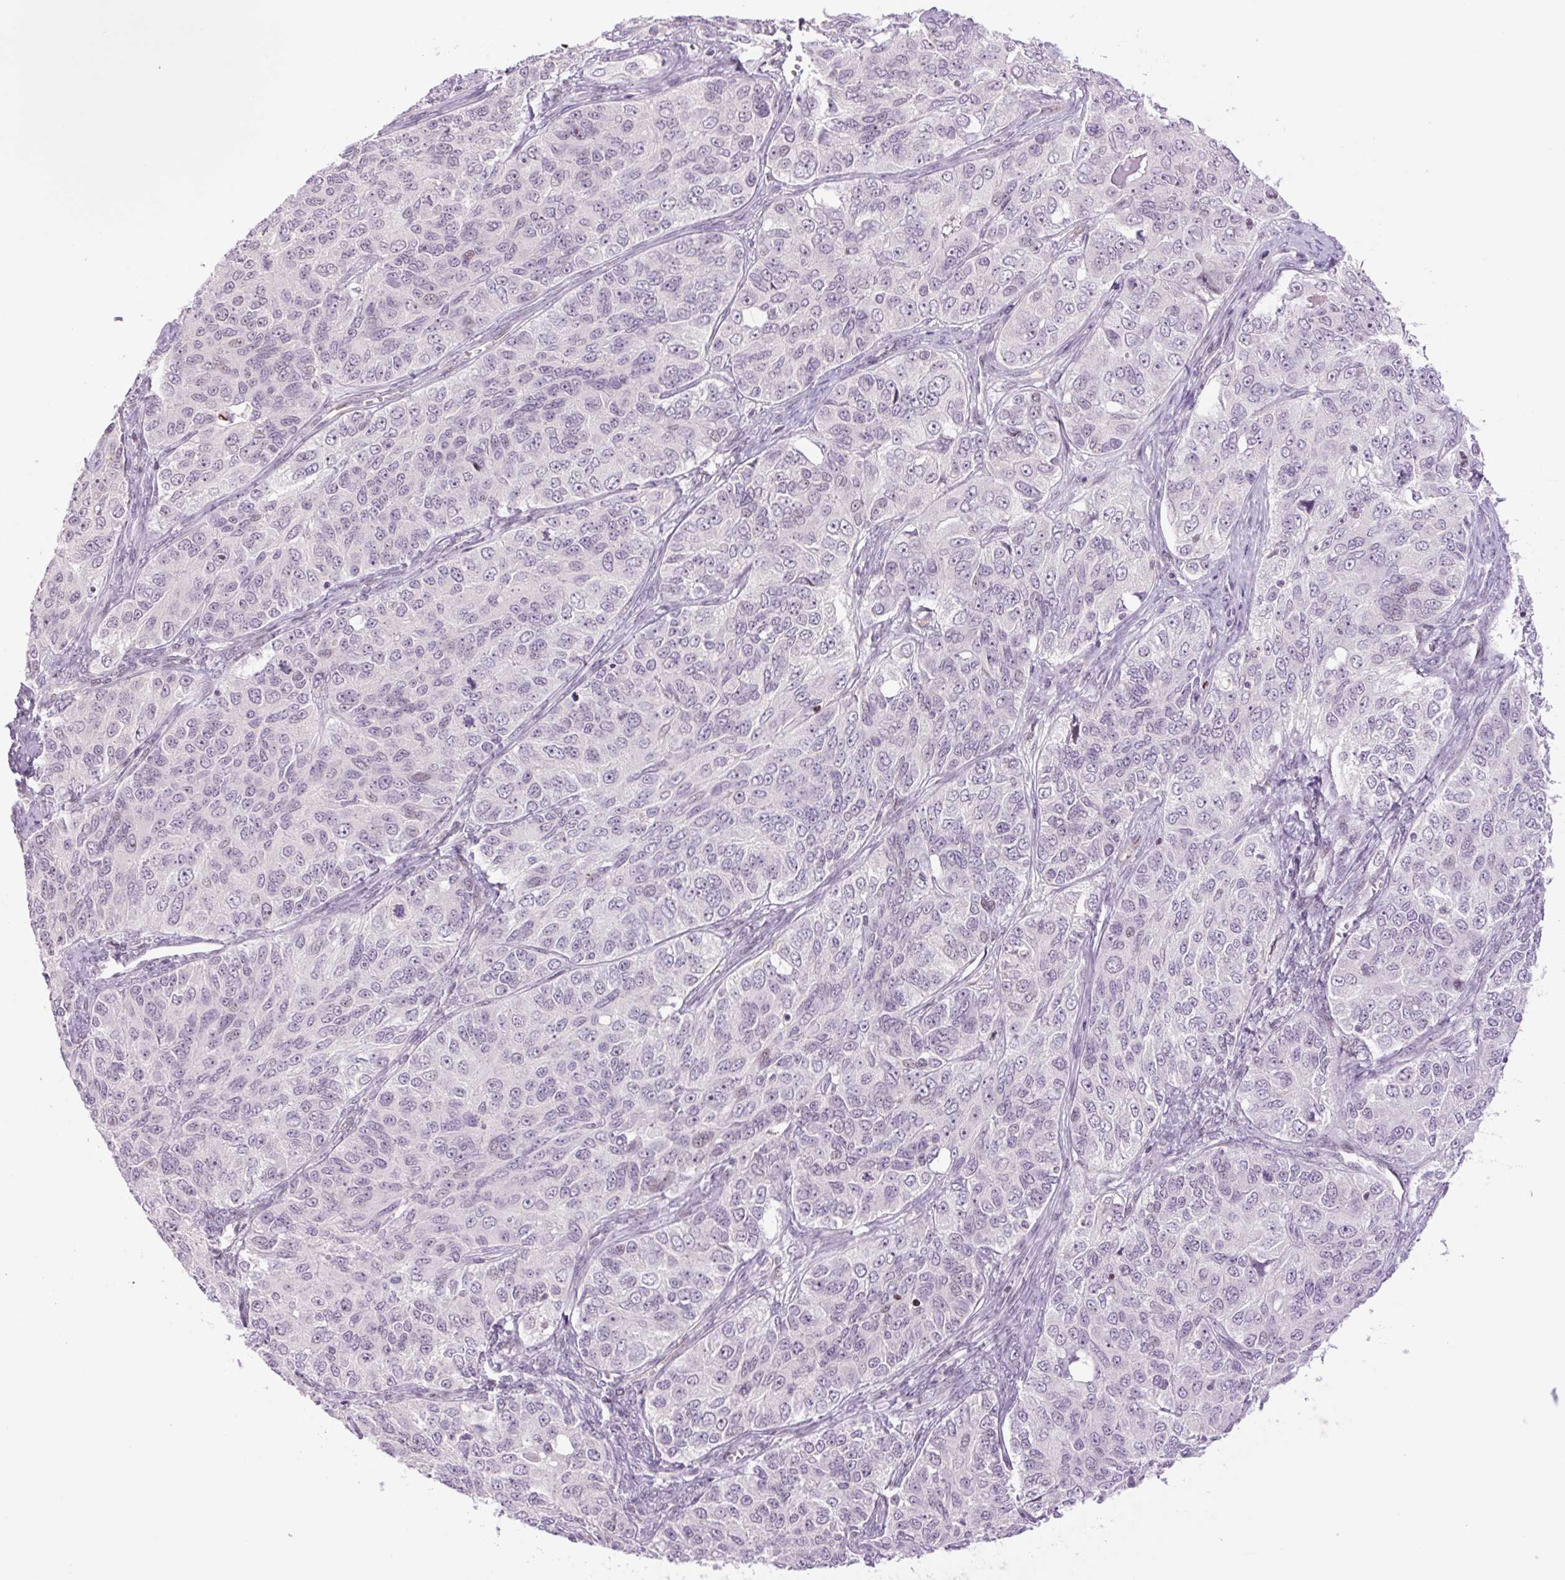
{"staining": {"intensity": "negative", "quantity": "none", "location": "none"}, "tissue": "ovarian cancer", "cell_type": "Tumor cells", "image_type": "cancer", "snomed": [{"axis": "morphology", "description": "Carcinoma, endometroid"}, {"axis": "topography", "description": "Ovary"}], "caption": "High magnification brightfield microscopy of ovarian endometroid carcinoma stained with DAB (brown) and counterstained with hematoxylin (blue): tumor cells show no significant positivity.", "gene": "ZNF417", "patient": {"sex": "female", "age": 51}}